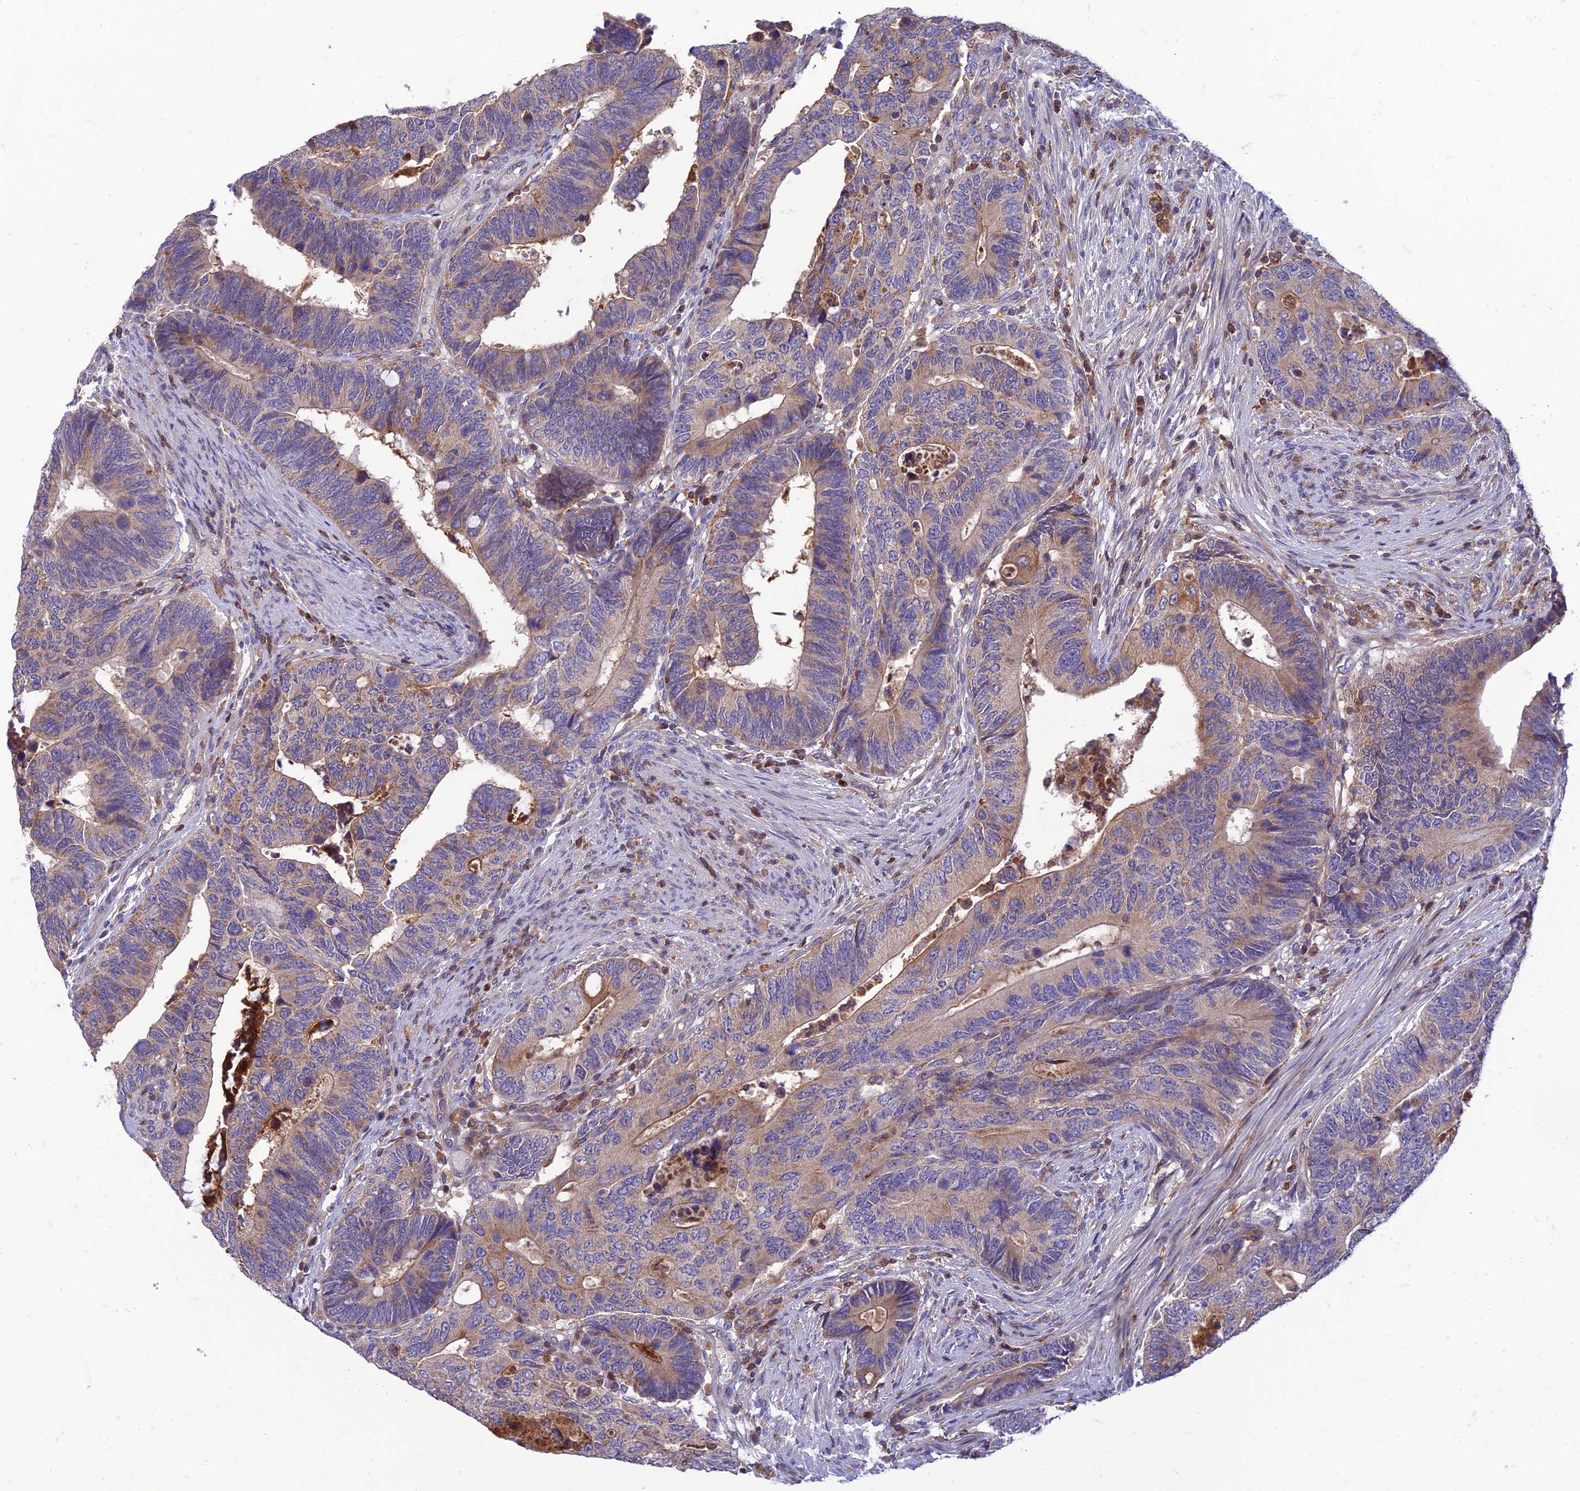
{"staining": {"intensity": "moderate", "quantity": "25%-75%", "location": "cytoplasmic/membranous"}, "tissue": "colorectal cancer", "cell_type": "Tumor cells", "image_type": "cancer", "snomed": [{"axis": "morphology", "description": "Adenocarcinoma, NOS"}, {"axis": "topography", "description": "Colon"}], "caption": "Moderate cytoplasmic/membranous expression for a protein is seen in about 25%-75% of tumor cells of colorectal cancer (adenocarcinoma) using immunohistochemistry.", "gene": "IRAK3", "patient": {"sex": "male", "age": 87}}